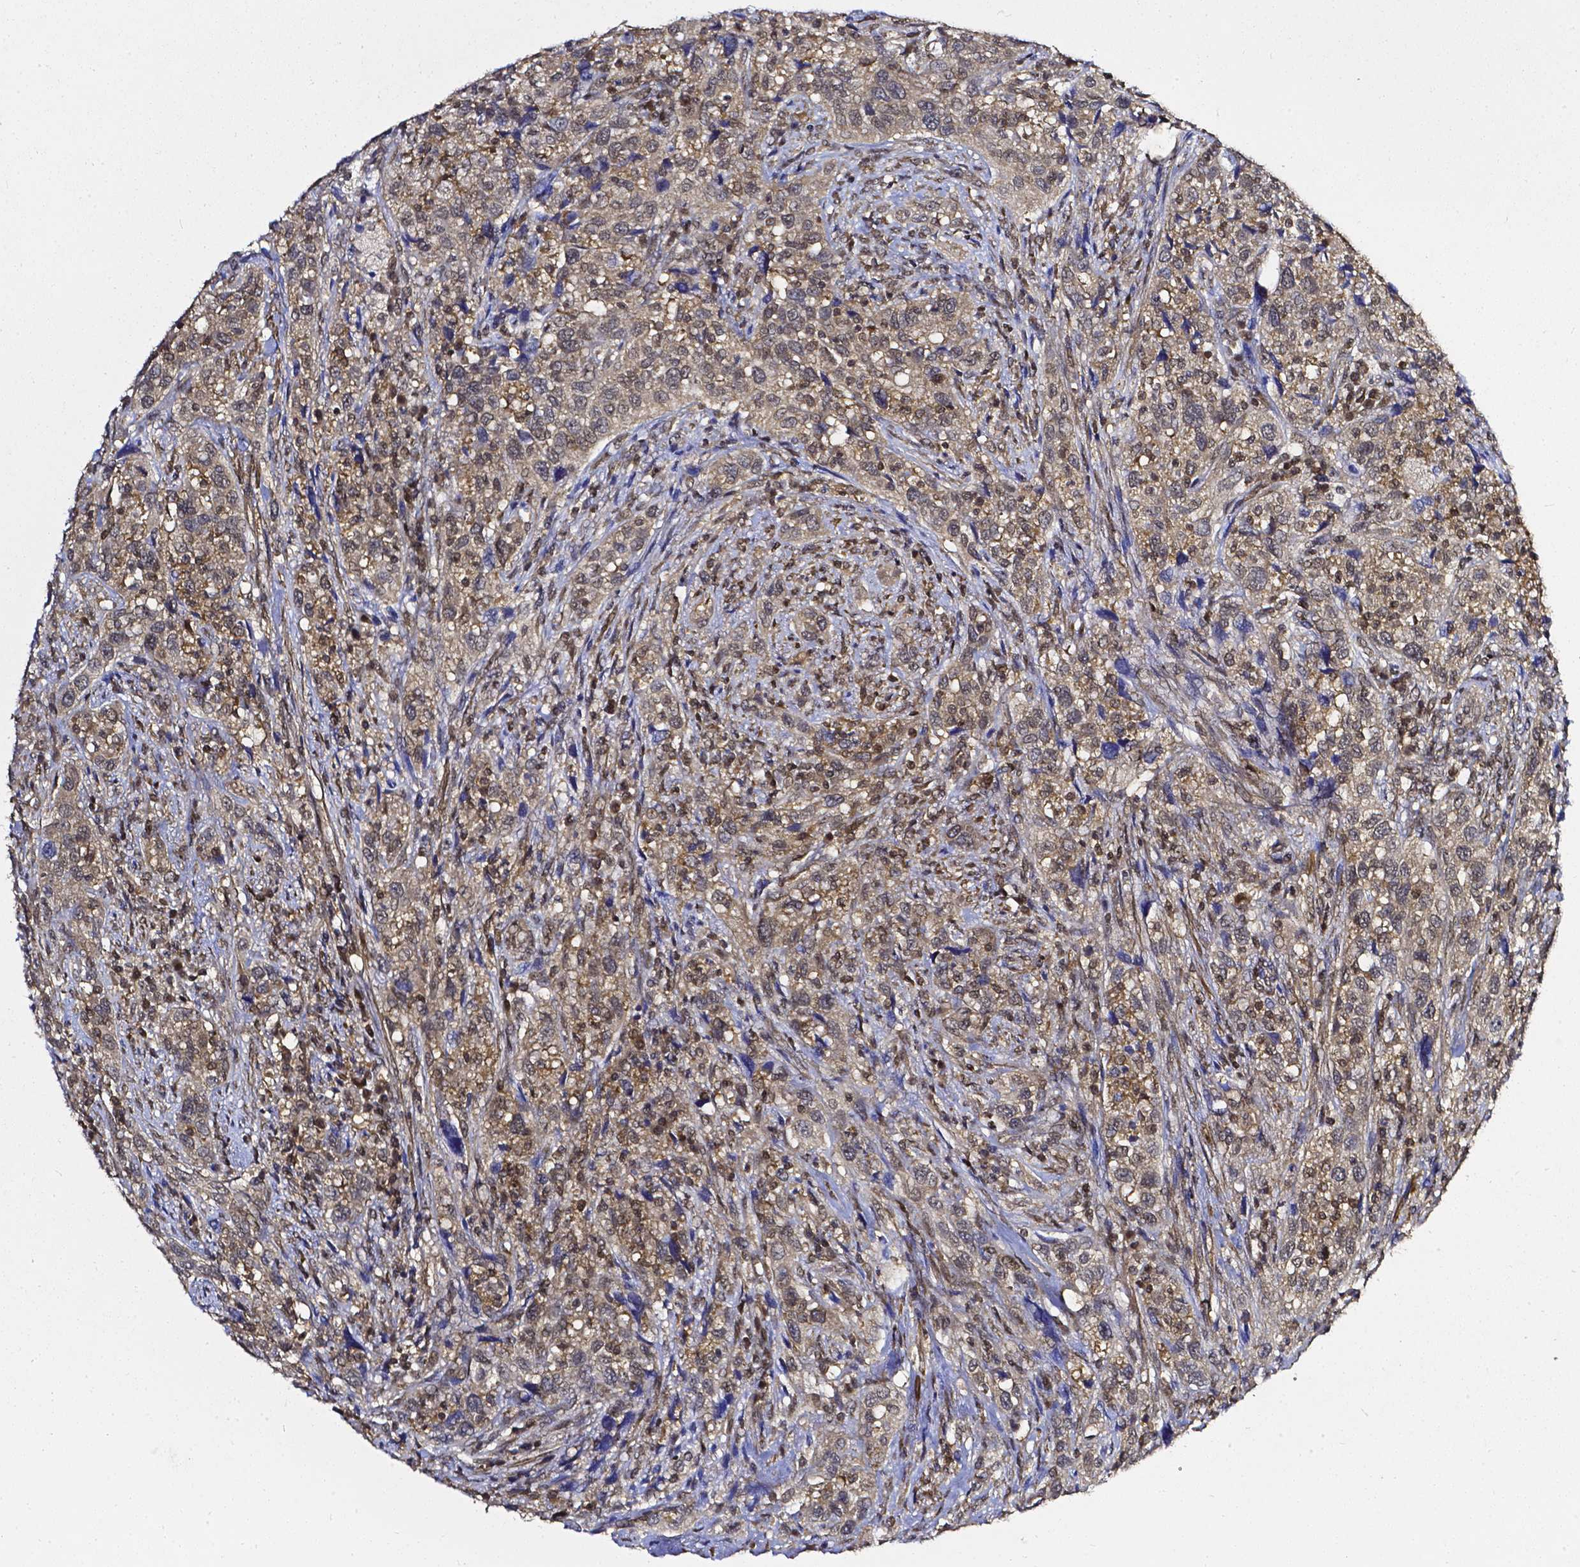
{"staining": {"intensity": "moderate", "quantity": "25%-75%", "location": "nuclear"}, "tissue": "urothelial cancer", "cell_type": "Tumor cells", "image_type": "cancer", "snomed": [{"axis": "morphology", "description": "Urothelial carcinoma, NOS"}, {"axis": "morphology", "description": "Urothelial carcinoma, High grade"}, {"axis": "topography", "description": "Urinary bladder"}], "caption": "The photomicrograph shows immunohistochemical staining of urothelial cancer. There is moderate nuclear expression is seen in about 25%-75% of tumor cells. The staining was performed using DAB (3,3'-diaminobenzidine), with brown indicating positive protein expression. Nuclei are stained blue with hematoxylin.", "gene": "OTUB1", "patient": {"sex": "female", "age": 64}}